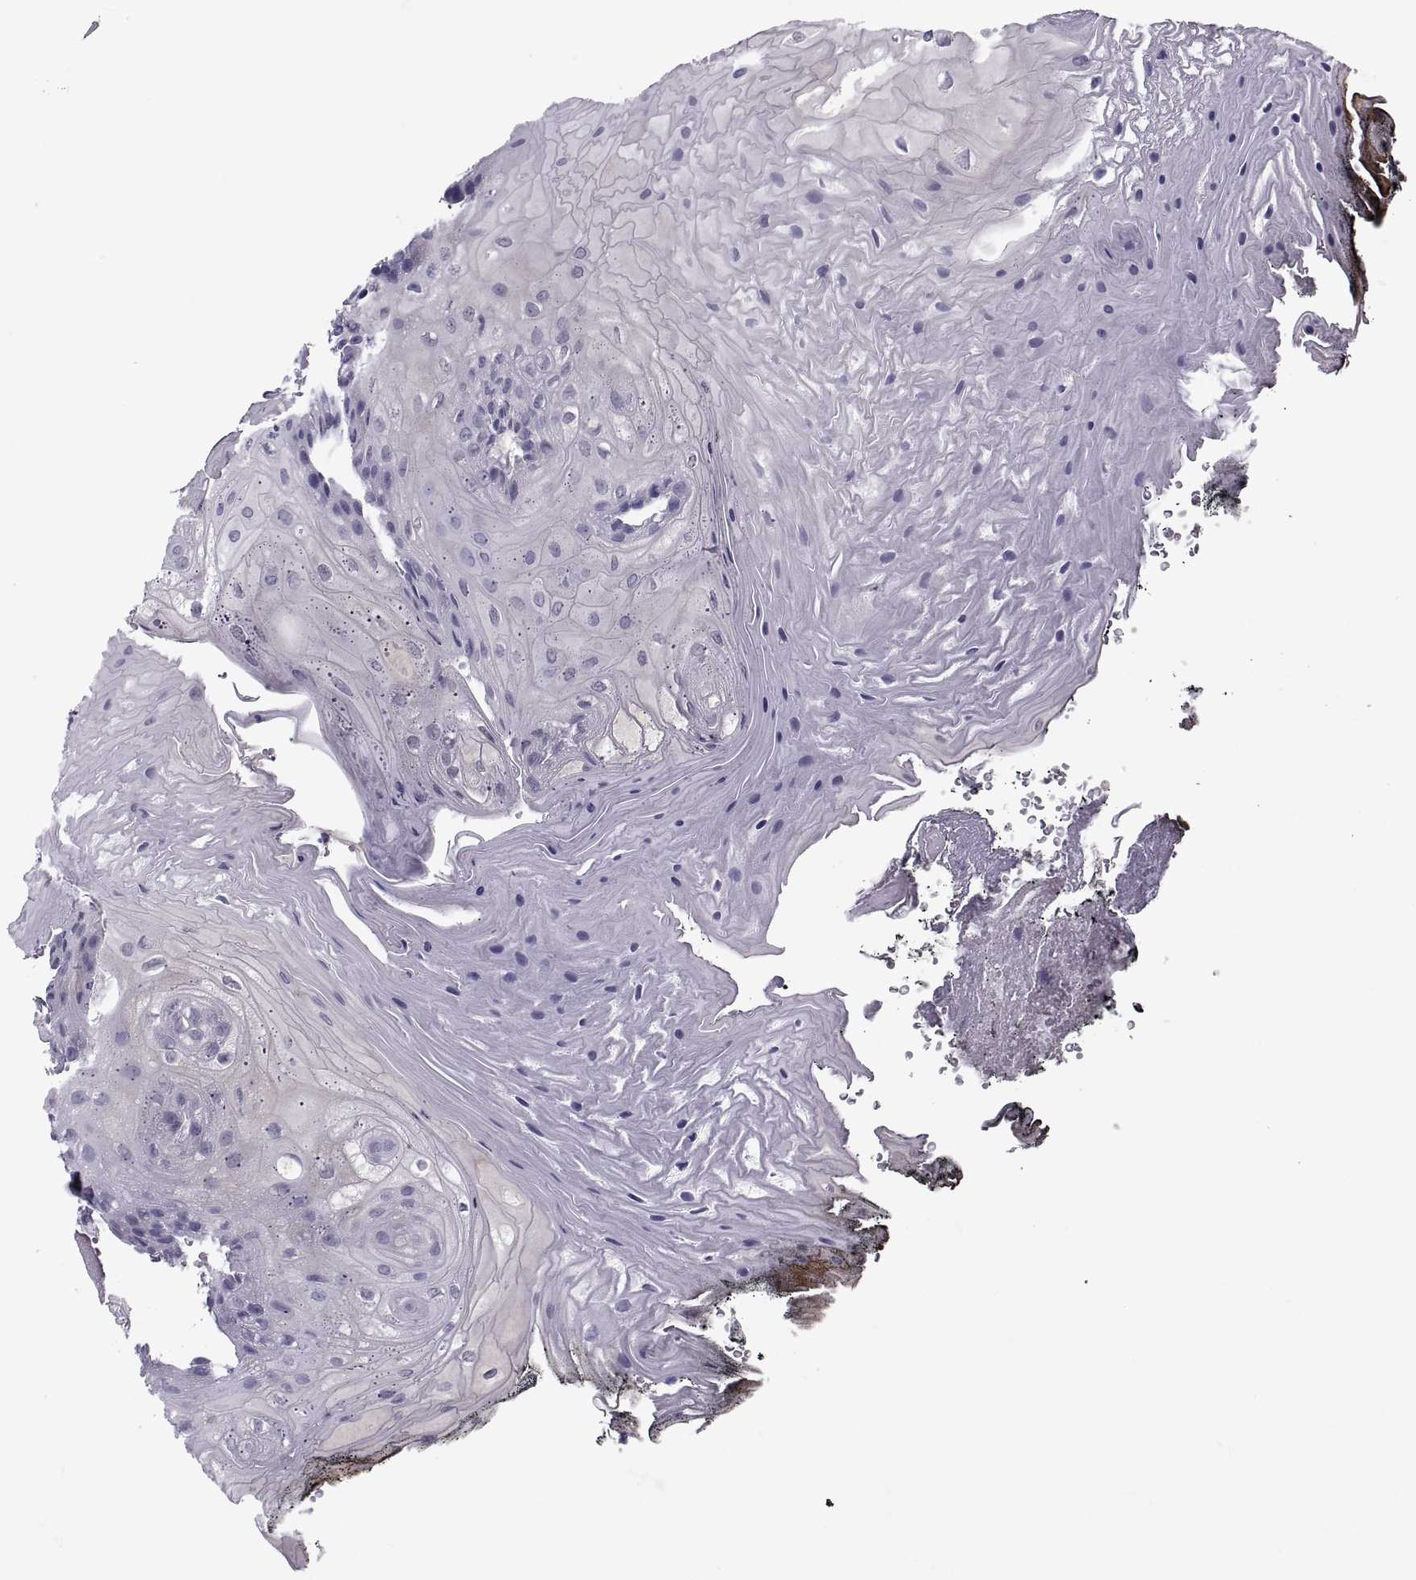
{"staining": {"intensity": "negative", "quantity": "none", "location": "none"}, "tissue": "oral mucosa", "cell_type": "Squamous epithelial cells", "image_type": "normal", "snomed": [{"axis": "morphology", "description": "Normal tissue, NOS"}, {"axis": "morphology", "description": "Squamous cell carcinoma, NOS"}, {"axis": "topography", "description": "Oral tissue"}, {"axis": "topography", "description": "Head-Neck"}], "caption": "This image is of unremarkable oral mucosa stained with IHC to label a protein in brown with the nuclei are counter-stained blue. There is no staining in squamous epithelial cells. (Brightfield microscopy of DAB (3,3'-diaminobenzidine) immunohistochemistry (IHC) at high magnification).", "gene": "PDZRN4", "patient": {"sex": "male", "age": 65}}